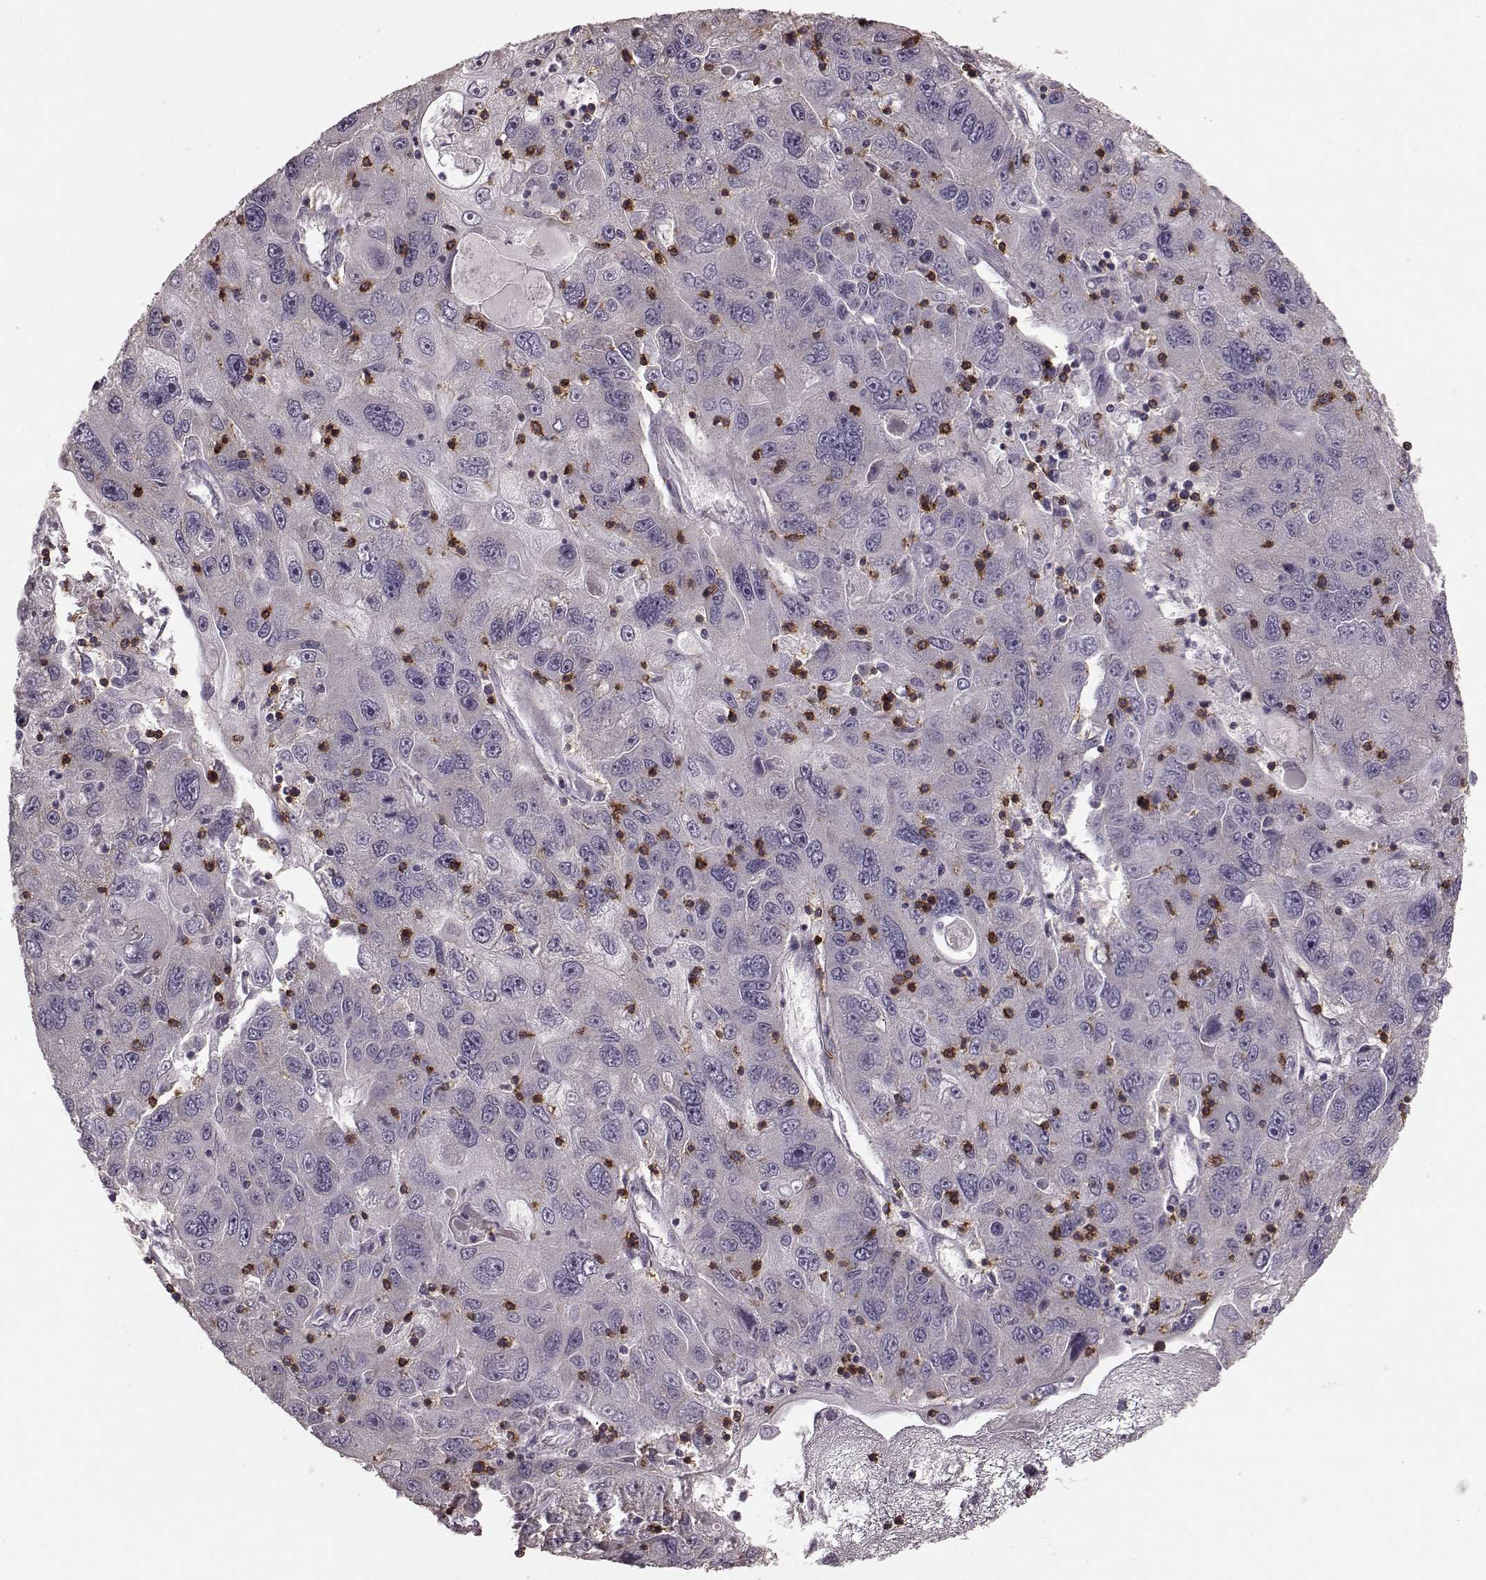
{"staining": {"intensity": "negative", "quantity": "none", "location": "none"}, "tissue": "stomach cancer", "cell_type": "Tumor cells", "image_type": "cancer", "snomed": [{"axis": "morphology", "description": "Adenocarcinoma, NOS"}, {"axis": "topography", "description": "Stomach"}], "caption": "Immunohistochemical staining of human stomach cancer displays no significant positivity in tumor cells.", "gene": "PDCD1", "patient": {"sex": "male", "age": 56}}